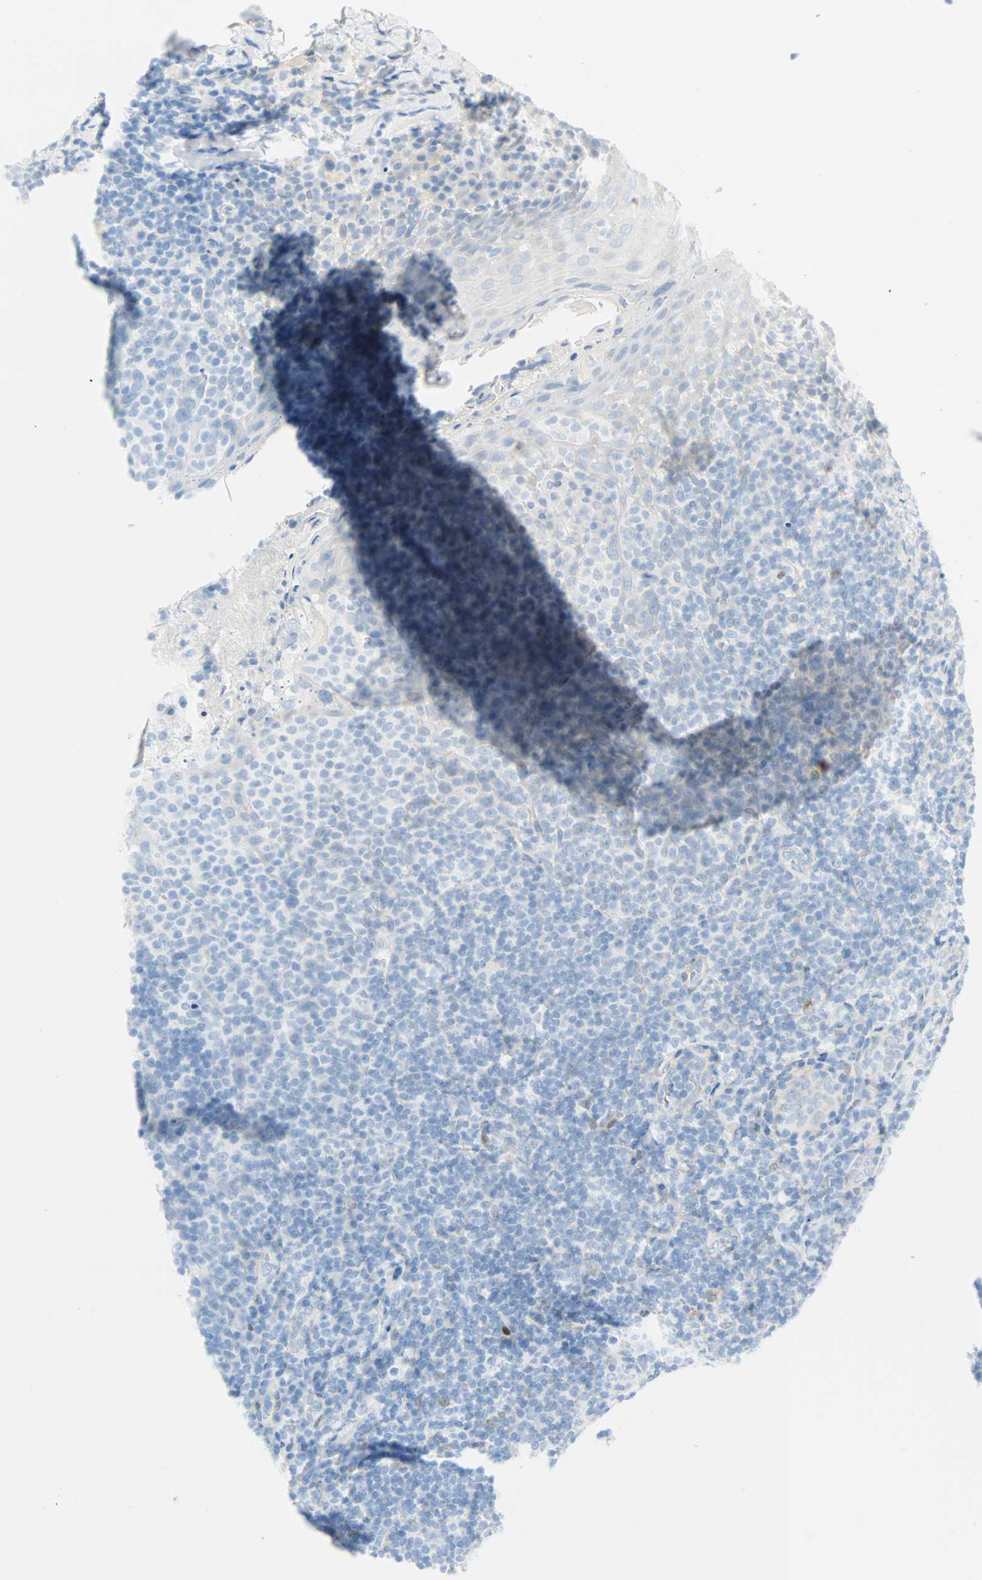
{"staining": {"intensity": "negative", "quantity": "none", "location": "none"}, "tissue": "tonsil", "cell_type": "Germinal center cells", "image_type": "normal", "snomed": [{"axis": "morphology", "description": "Normal tissue, NOS"}, {"axis": "topography", "description": "Tonsil"}], "caption": "Immunohistochemistry (IHC) photomicrograph of normal human tonsil stained for a protein (brown), which exhibits no expression in germinal center cells.", "gene": "SELENBP1", "patient": {"sex": "male", "age": 17}}